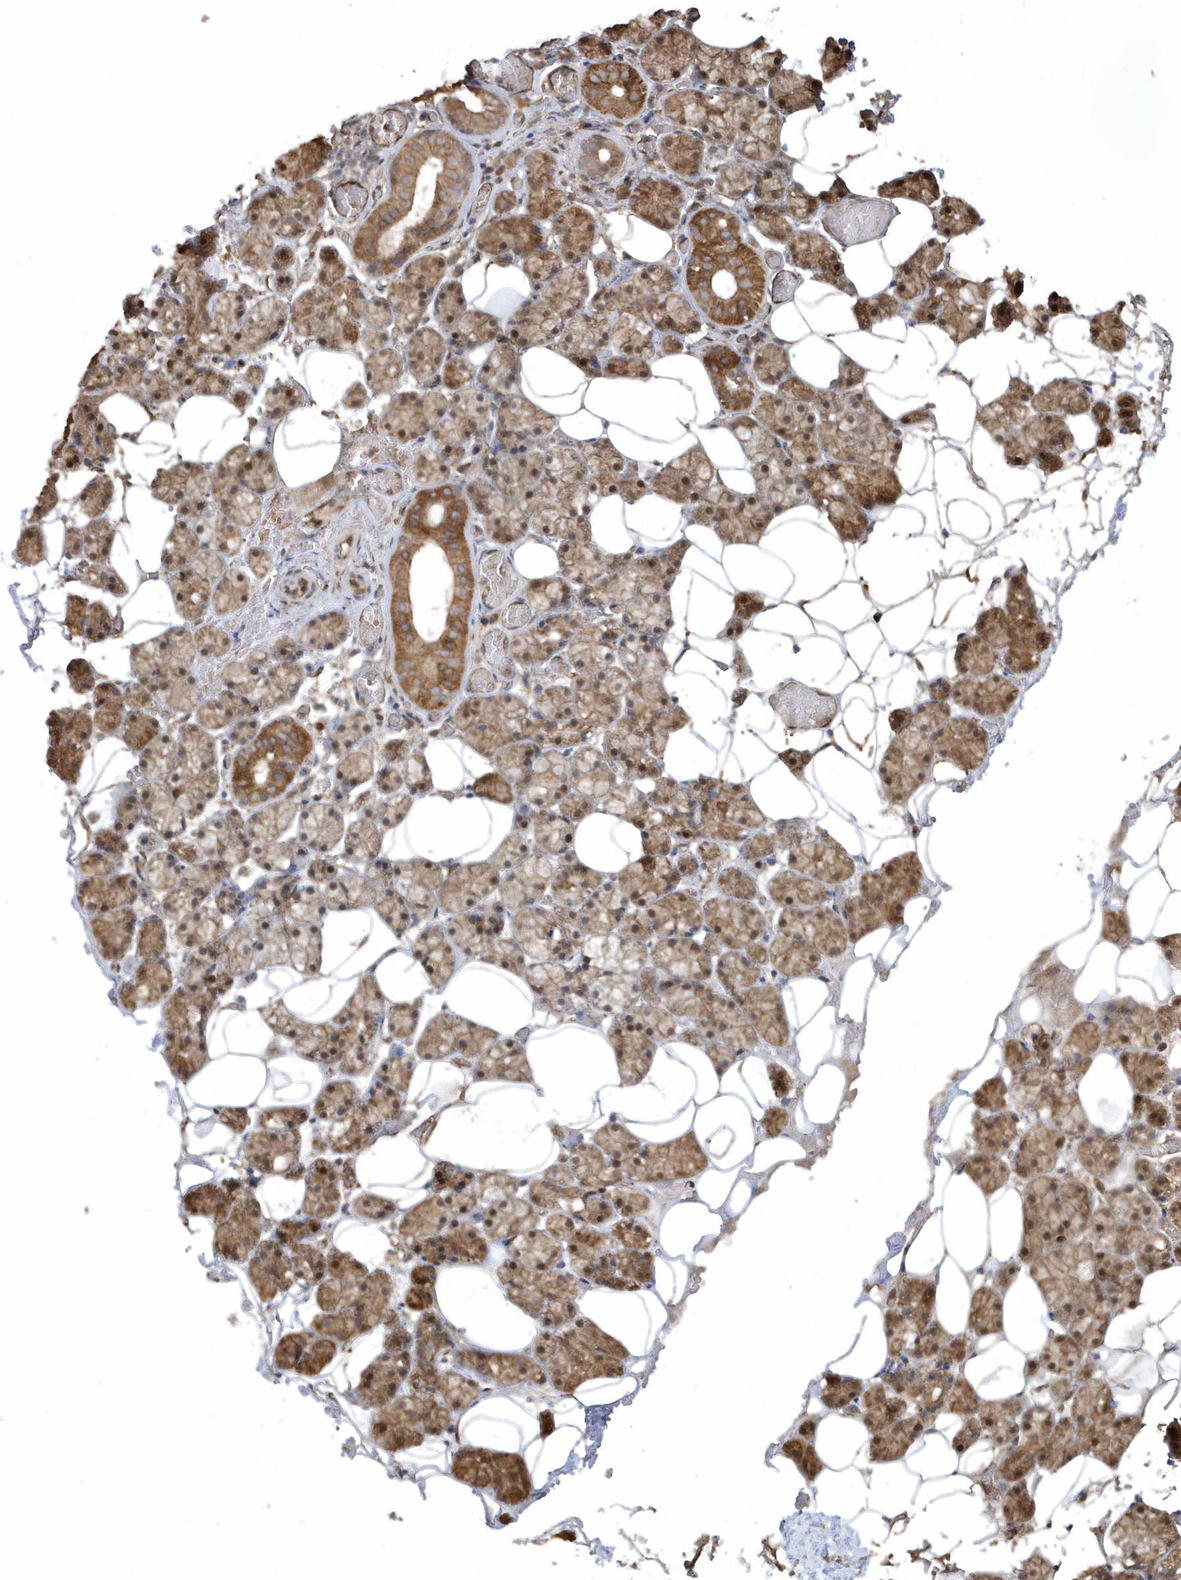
{"staining": {"intensity": "moderate", "quantity": ">75%", "location": "cytoplasmic/membranous,nuclear"}, "tissue": "salivary gland", "cell_type": "Glandular cells", "image_type": "normal", "snomed": [{"axis": "morphology", "description": "Normal tissue, NOS"}, {"axis": "topography", "description": "Salivary gland"}], "caption": "Immunohistochemical staining of benign salivary gland exhibits moderate cytoplasmic/membranous,nuclear protein expression in about >75% of glandular cells. The staining was performed using DAB to visualize the protein expression in brown, while the nuclei were stained in blue with hematoxylin (Magnification: 20x).", "gene": "HERPUD1", "patient": {"sex": "female", "age": 33}}